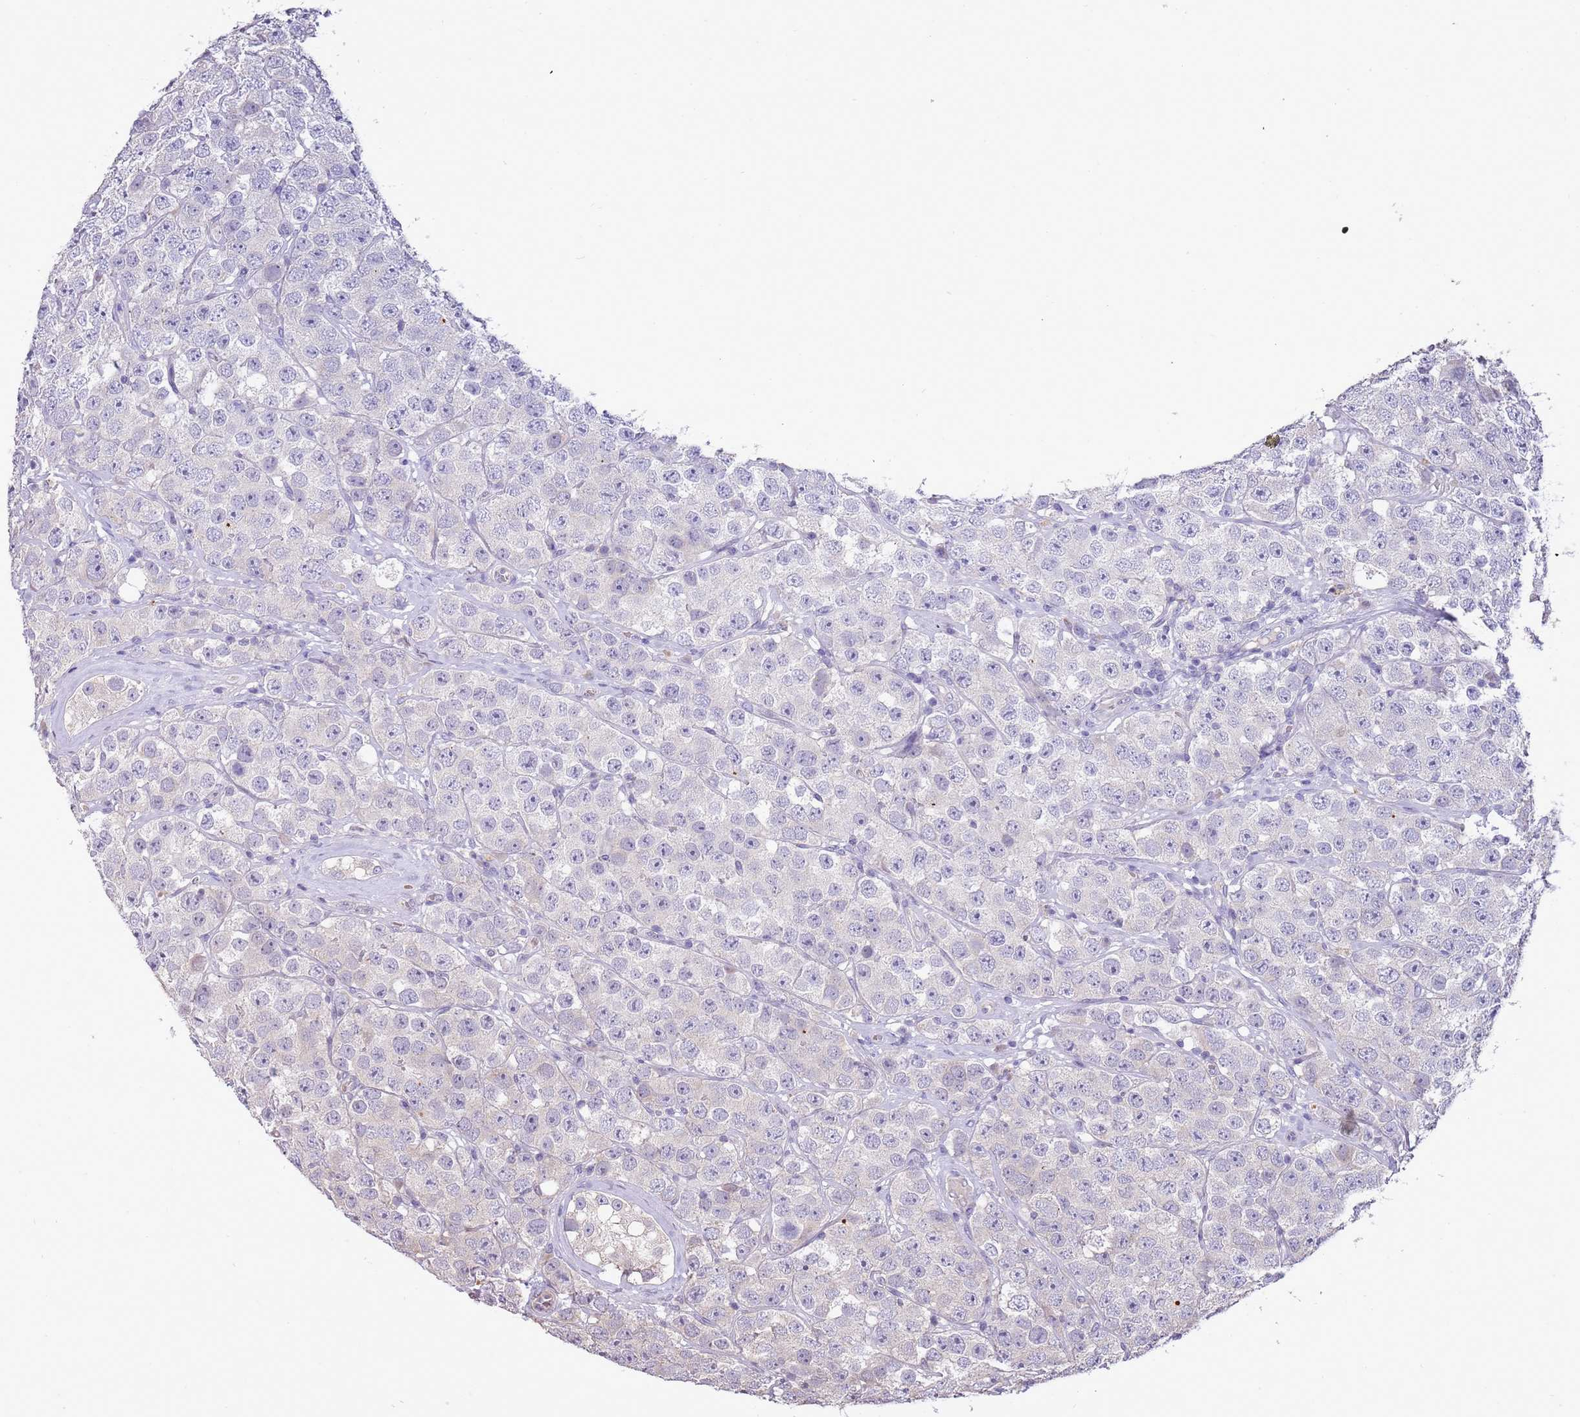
{"staining": {"intensity": "negative", "quantity": "none", "location": "none"}, "tissue": "testis cancer", "cell_type": "Tumor cells", "image_type": "cancer", "snomed": [{"axis": "morphology", "description": "Seminoma, NOS"}, {"axis": "topography", "description": "Testis"}], "caption": "This is a image of IHC staining of testis cancer (seminoma), which shows no expression in tumor cells. (IHC, brightfield microscopy, high magnification).", "gene": "P2RY13", "patient": {"sex": "male", "age": 28}}